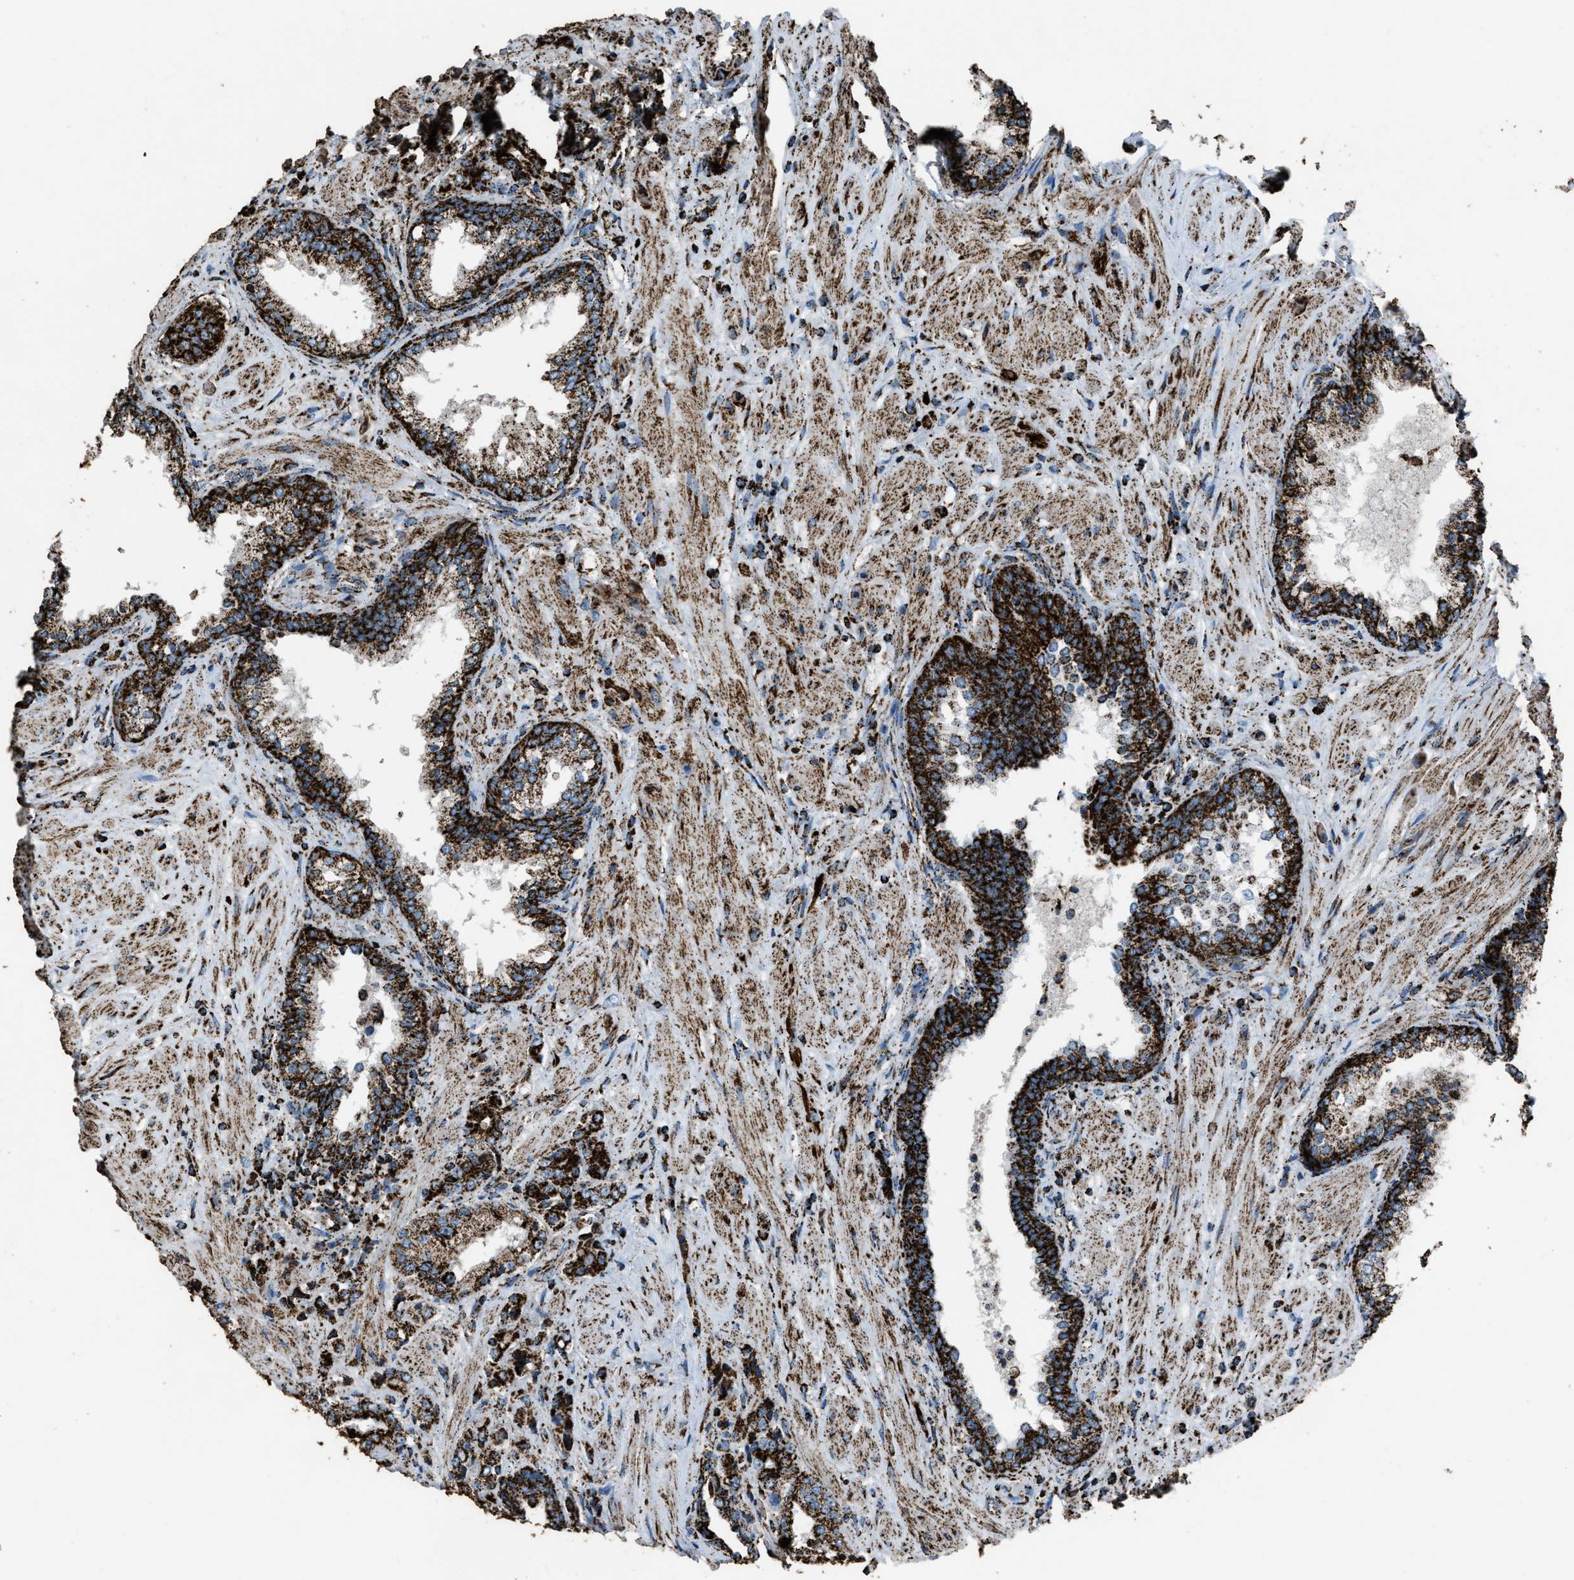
{"staining": {"intensity": "strong", "quantity": ">75%", "location": "cytoplasmic/membranous"}, "tissue": "prostate cancer", "cell_type": "Tumor cells", "image_type": "cancer", "snomed": [{"axis": "morphology", "description": "Adenocarcinoma, High grade"}, {"axis": "topography", "description": "Prostate"}], "caption": "DAB (3,3'-diaminobenzidine) immunohistochemical staining of human prostate cancer (adenocarcinoma (high-grade)) displays strong cytoplasmic/membranous protein positivity in approximately >75% of tumor cells.", "gene": "MDH2", "patient": {"sex": "male", "age": 61}}